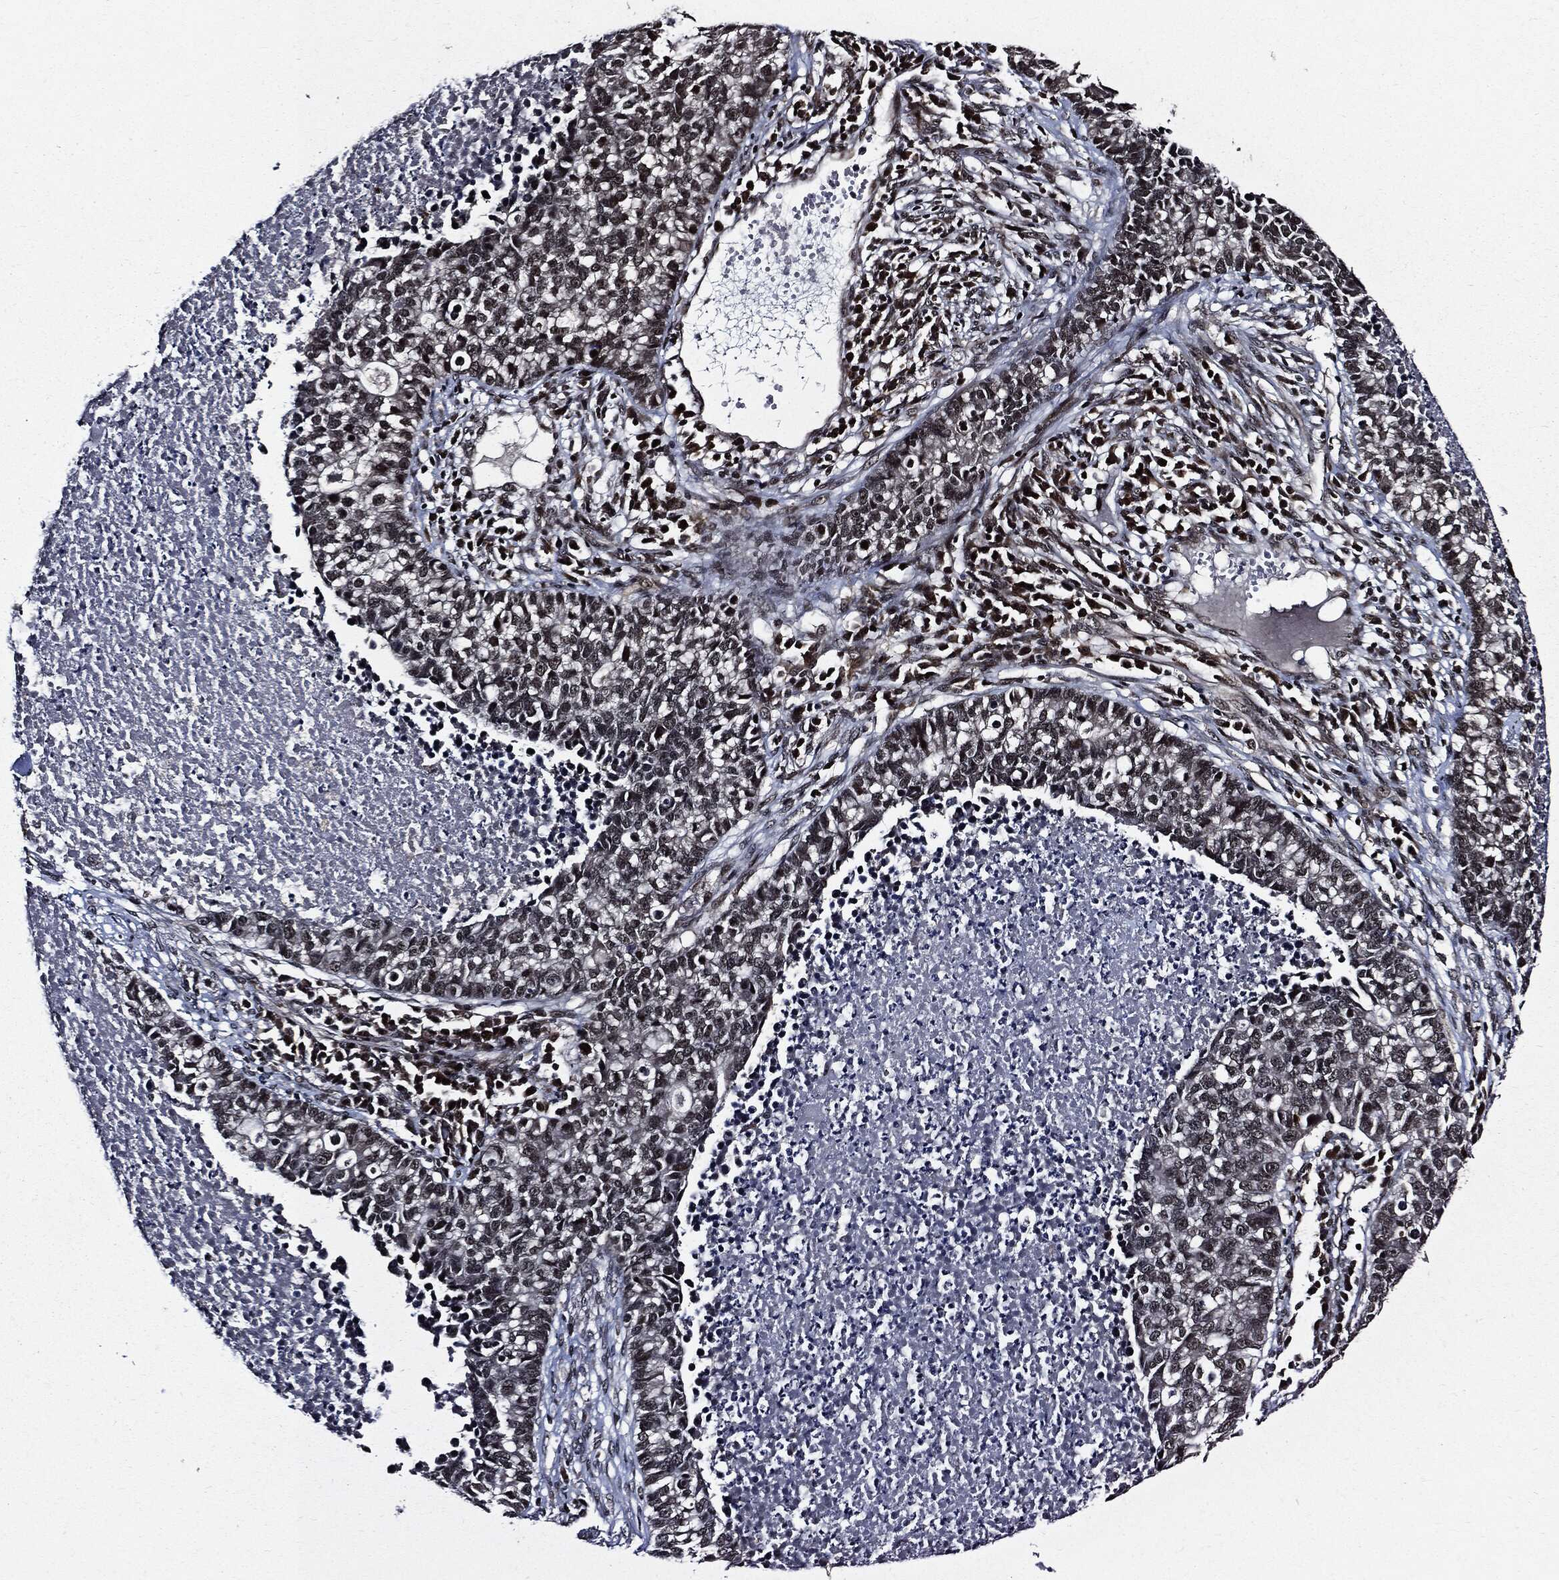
{"staining": {"intensity": "moderate", "quantity": "<25%", "location": "cytoplasmic/membranous"}, "tissue": "lung cancer", "cell_type": "Tumor cells", "image_type": "cancer", "snomed": [{"axis": "morphology", "description": "Adenocarcinoma, NOS"}, {"axis": "topography", "description": "Lung"}], "caption": "A low amount of moderate cytoplasmic/membranous positivity is present in approximately <25% of tumor cells in lung cancer (adenocarcinoma) tissue.", "gene": "SUGT1", "patient": {"sex": "male", "age": 57}}